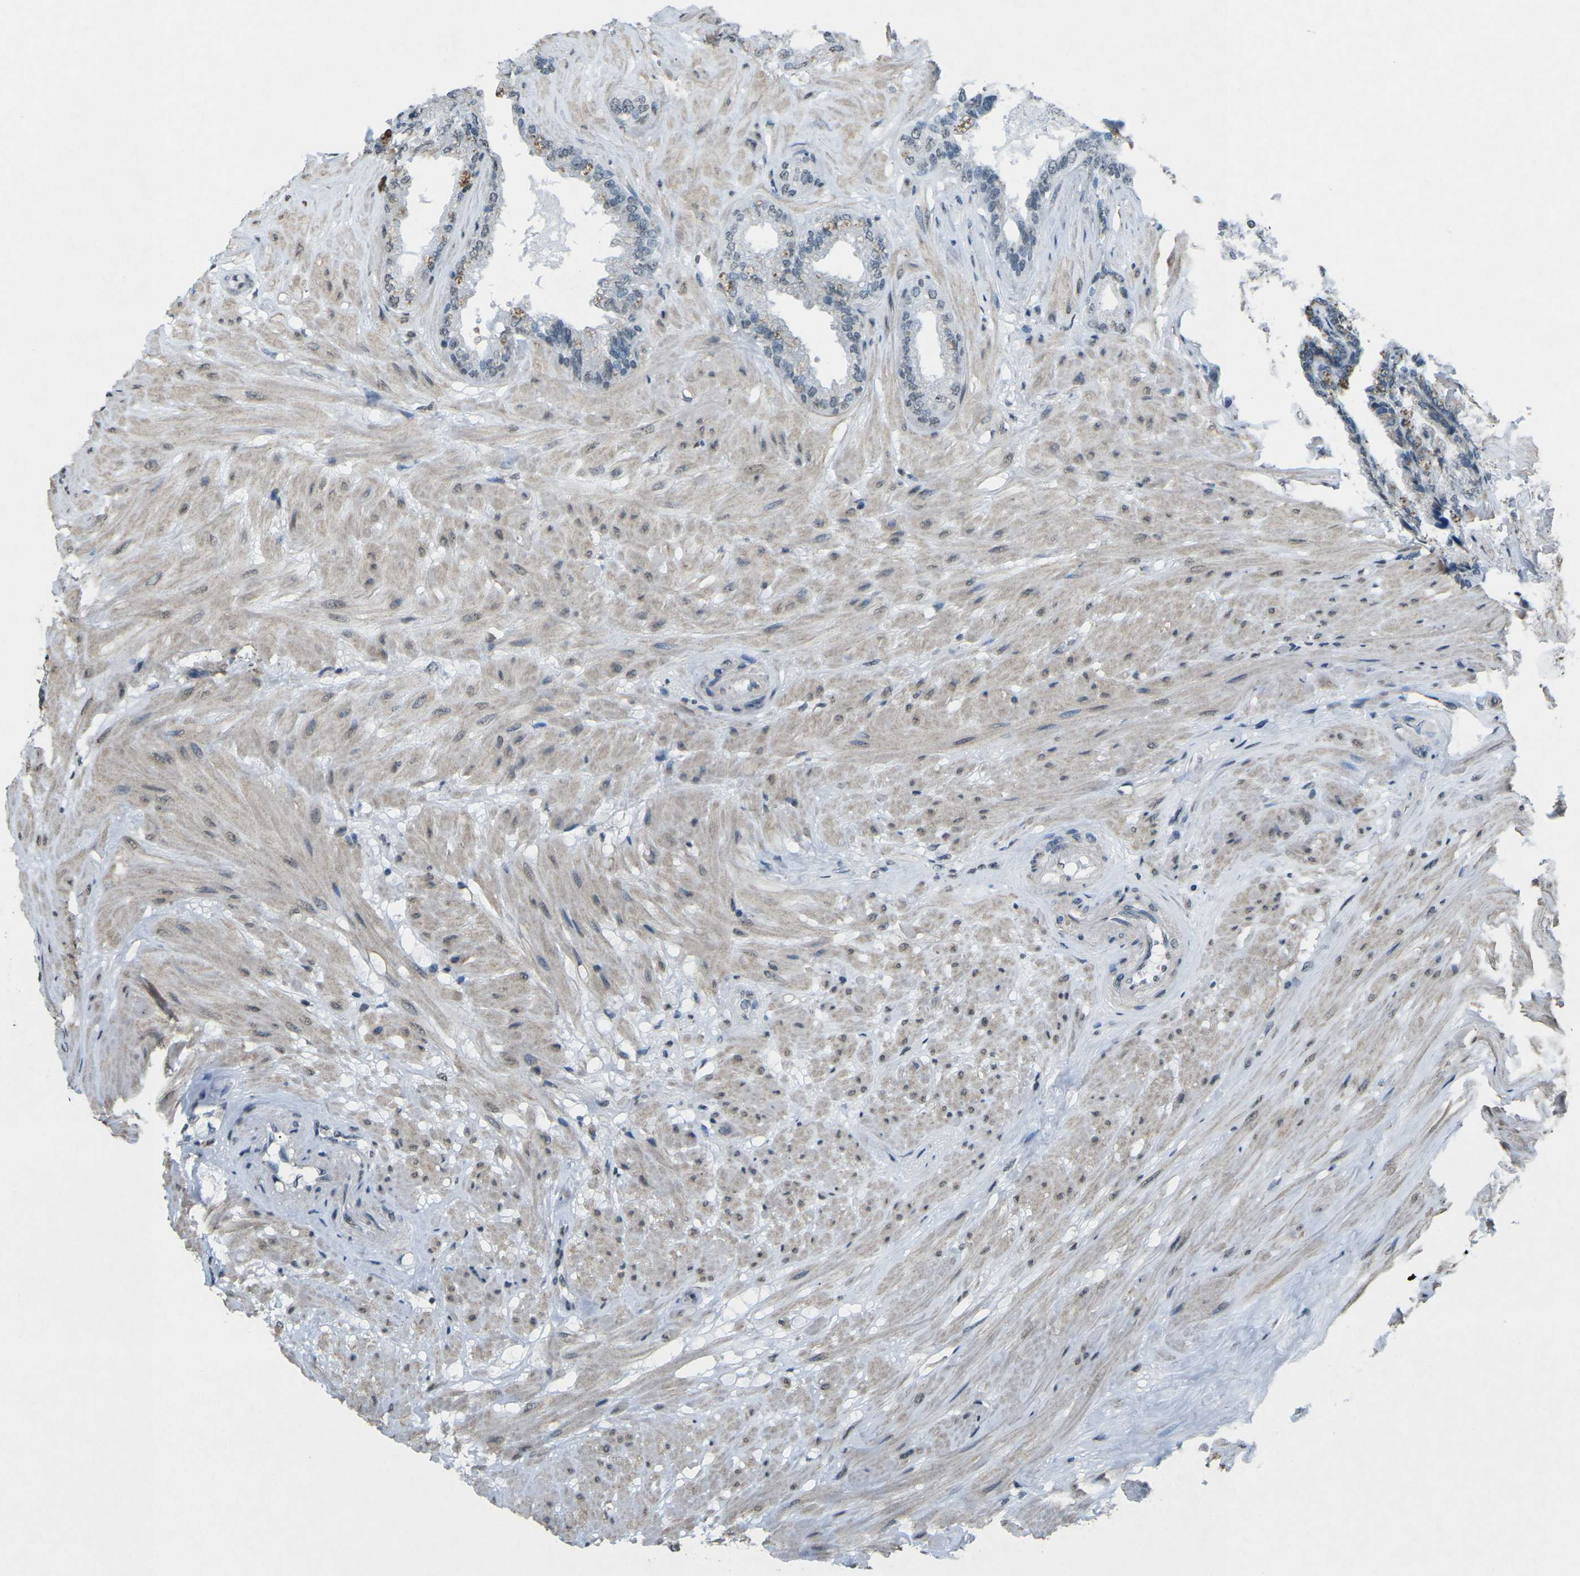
{"staining": {"intensity": "moderate", "quantity": "<25%", "location": "cytoplasmic/membranous"}, "tissue": "seminal vesicle", "cell_type": "Glandular cells", "image_type": "normal", "snomed": [{"axis": "morphology", "description": "Normal tissue, NOS"}, {"axis": "topography", "description": "Seminal veicle"}], "caption": "The immunohistochemical stain shows moderate cytoplasmic/membranous expression in glandular cells of unremarkable seminal vesicle. The staining is performed using DAB brown chromogen to label protein expression. The nuclei are counter-stained blue using hematoxylin.", "gene": "TFR2", "patient": {"sex": "male", "age": 46}}